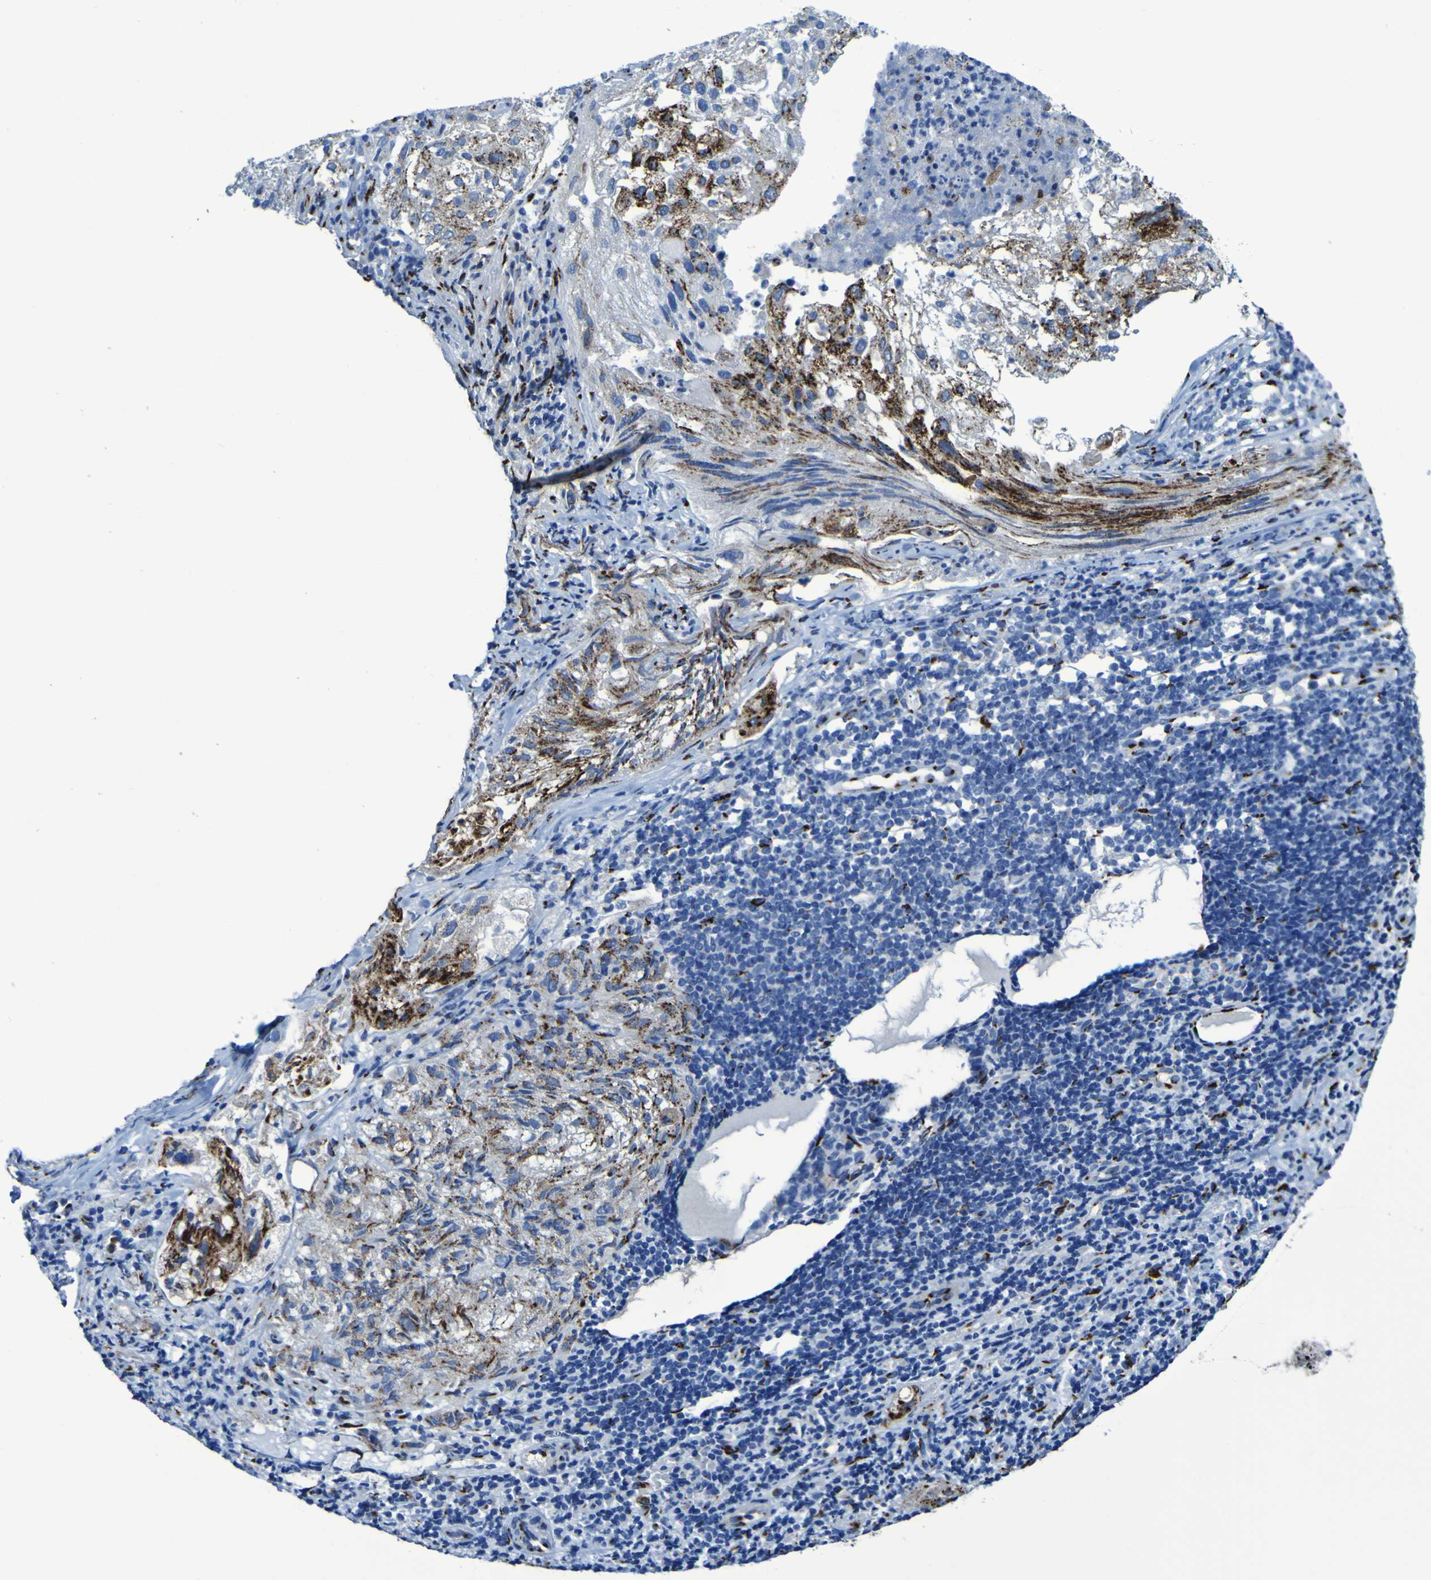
{"staining": {"intensity": "strong", "quantity": "25%-75%", "location": "cytoplasmic/membranous"}, "tissue": "lung cancer", "cell_type": "Tumor cells", "image_type": "cancer", "snomed": [{"axis": "morphology", "description": "Inflammation, NOS"}, {"axis": "morphology", "description": "Squamous cell carcinoma, NOS"}, {"axis": "topography", "description": "Lymph node"}, {"axis": "topography", "description": "Soft tissue"}, {"axis": "topography", "description": "Lung"}], "caption": "Tumor cells reveal strong cytoplasmic/membranous staining in approximately 25%-75% of cells in squamous cell carcinoma (lung).", "gene": "GOLM1", "patient": {"sex": "male", "age": 66}}